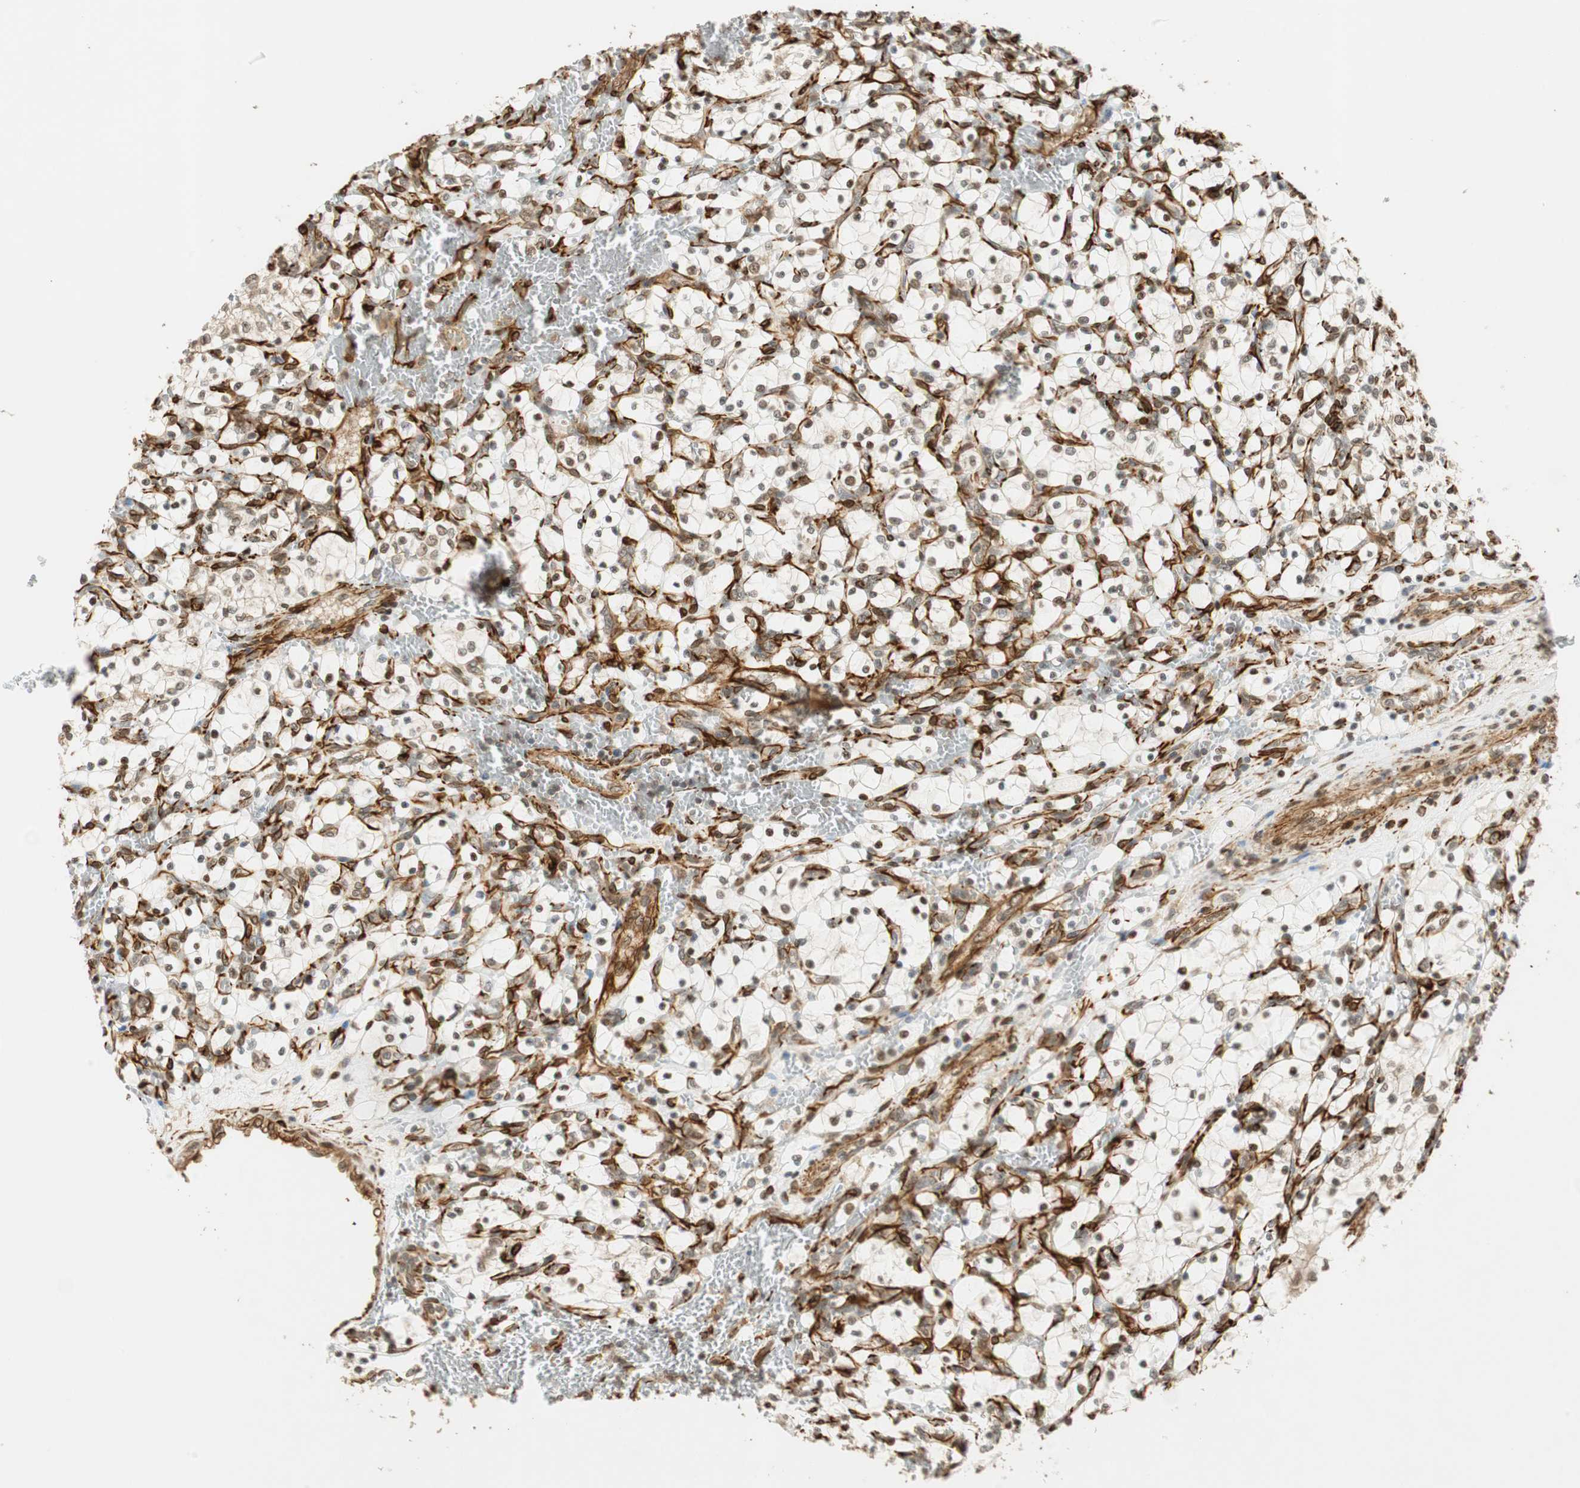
{"staining": {"intensity": "negative", "quantity": "none", "location": "none"}, "tissue": "renal cancer", "cell_type": "Tumor cells", "image_type": "cancer", "snomed": [{"axis": "morphology", "description": "Adenocarcinoma, NOS"}, {"axis": "topography", "description": "Kidney"}], "caption": "This is an immunohistochemistry histopathology image of human renal cancer. There is no staining in tumor cells.", "gene": "NES", "patient": {"sex": "female", "age": 69}}